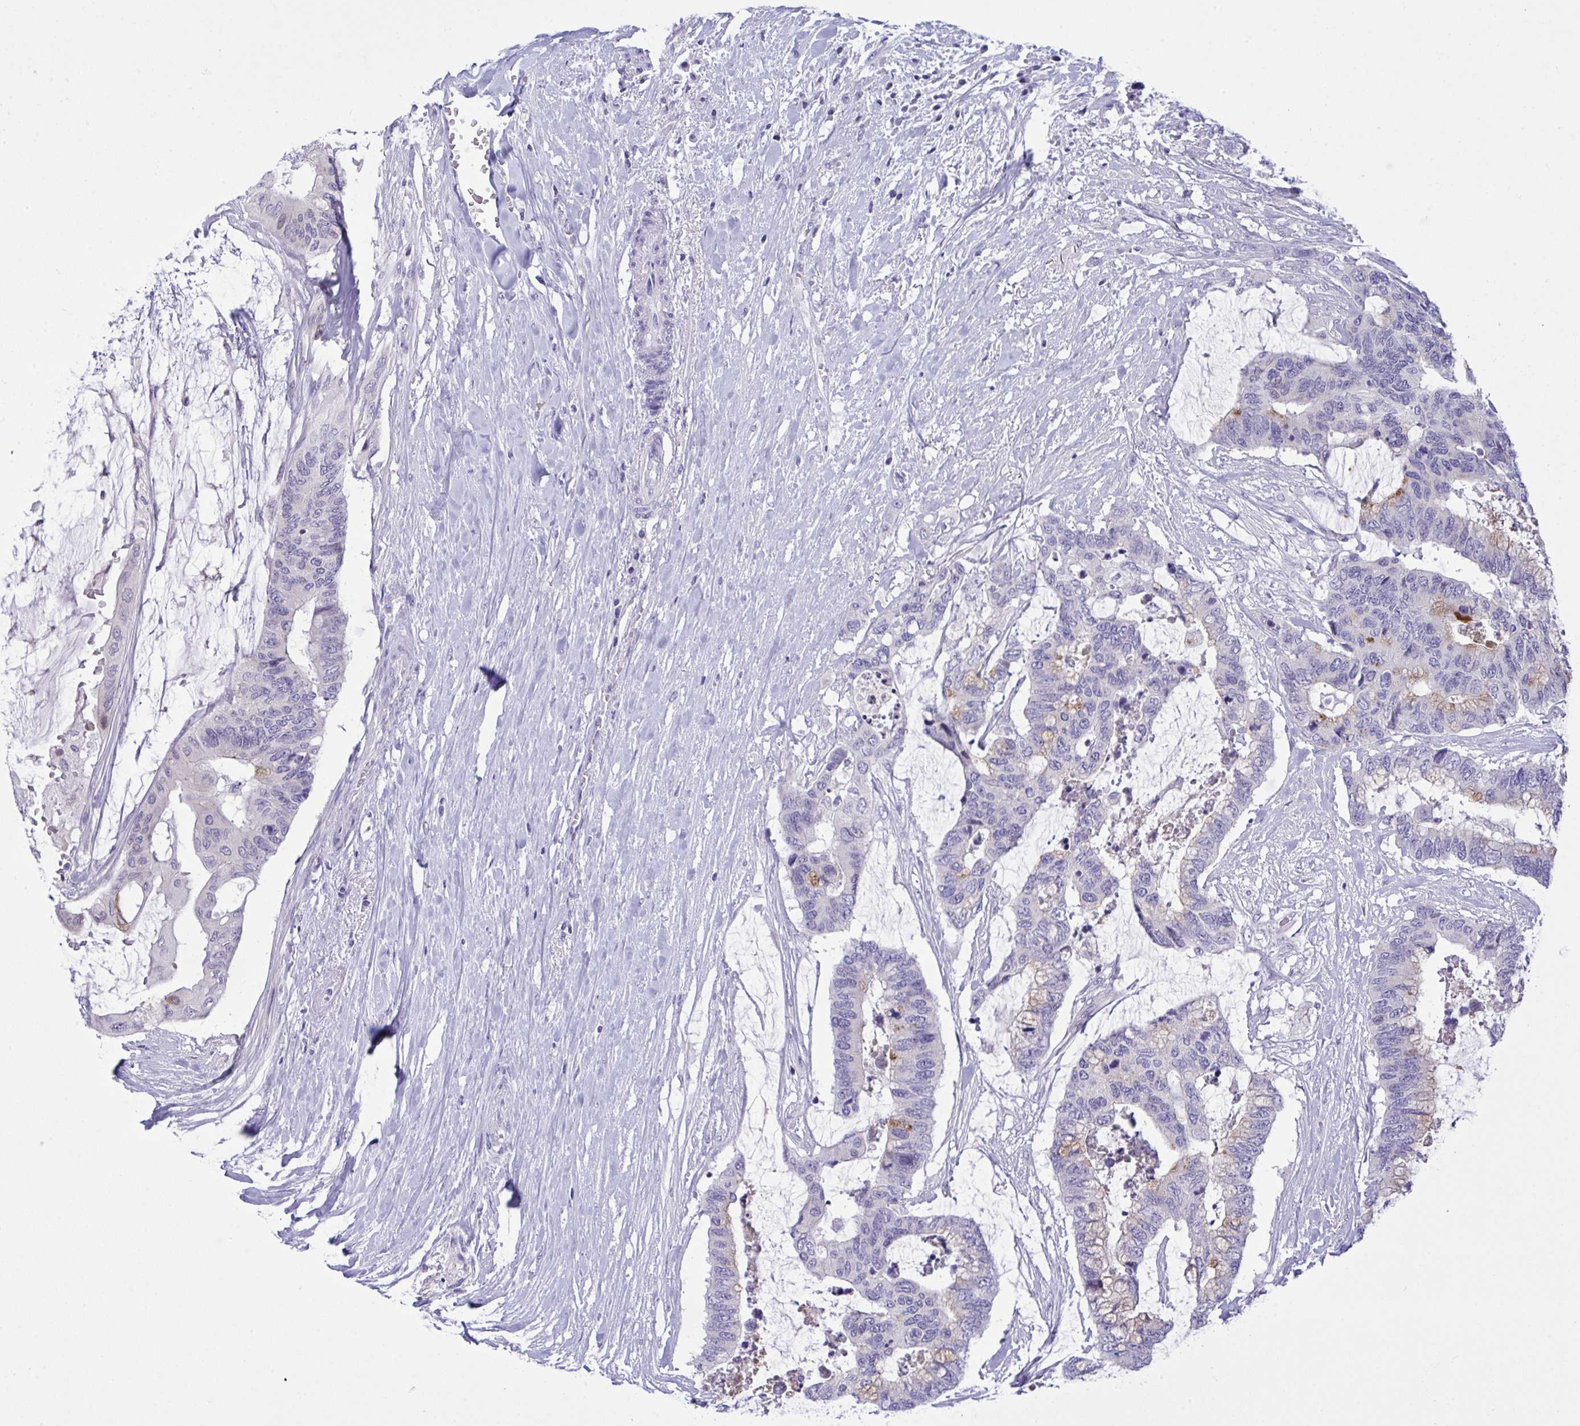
{"staining": {"intensity": "moderate", "quantity": "<25%", "location": "cytoplasmic/membranous"}, "tissue": "colorectal cancer", "cell_type": "Tumor cells", "image_type": "cancer", "snomed": [{"axis": "morphology", "description": "Adenocarcinoma, NOS"}, {"axis": "topography", "description": "Rectum"}], "caption": "Colorectal cancer (adenocarcinoma) tissue demonstrates moderate cytoplasmic/membranous expression in about <25% of tumor cells The protein of interest is stained brown, and the nuclei are stained in blue (DAB IHC with brightfield microscopy, high magnification).", "gene": "WDR97", "patient": {"sex": "female", "age": 59}}